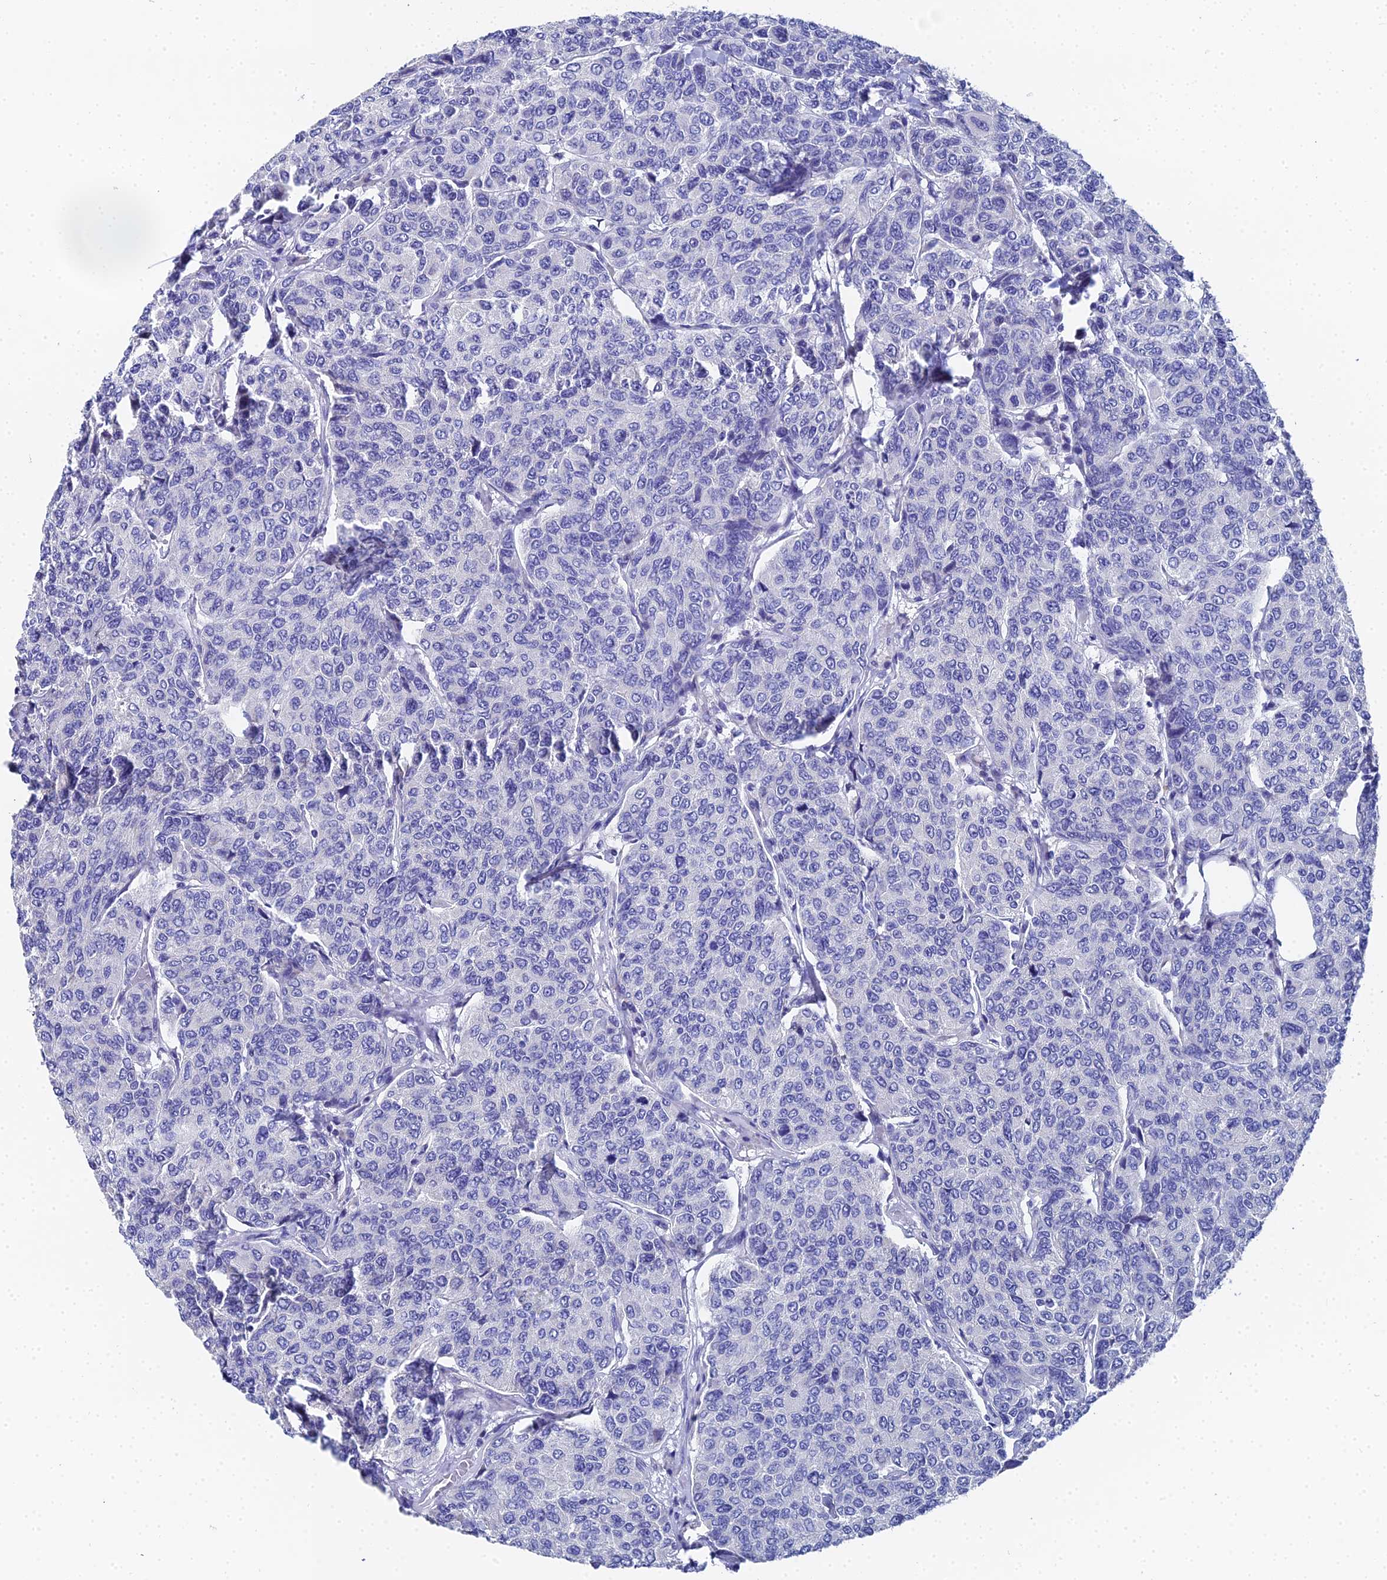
{"staining": {"intensity": "negative", "quantity": "none", "location": "none"}, "tissue": "breast cancer", "cell_type": "Tumor cells", "image_type": "cancer", "snomed": [{"axis": "morphology", "description": "Duct carcinoma"}, {"axis": "topography", "description": "Breast"}], "caption": "IHC of human breast cancer (infiltrating ductal carcinoma) reveals no expression in tumor cells.", "gene": "OCM", "patient": {"sex": "female", "age": 55}}